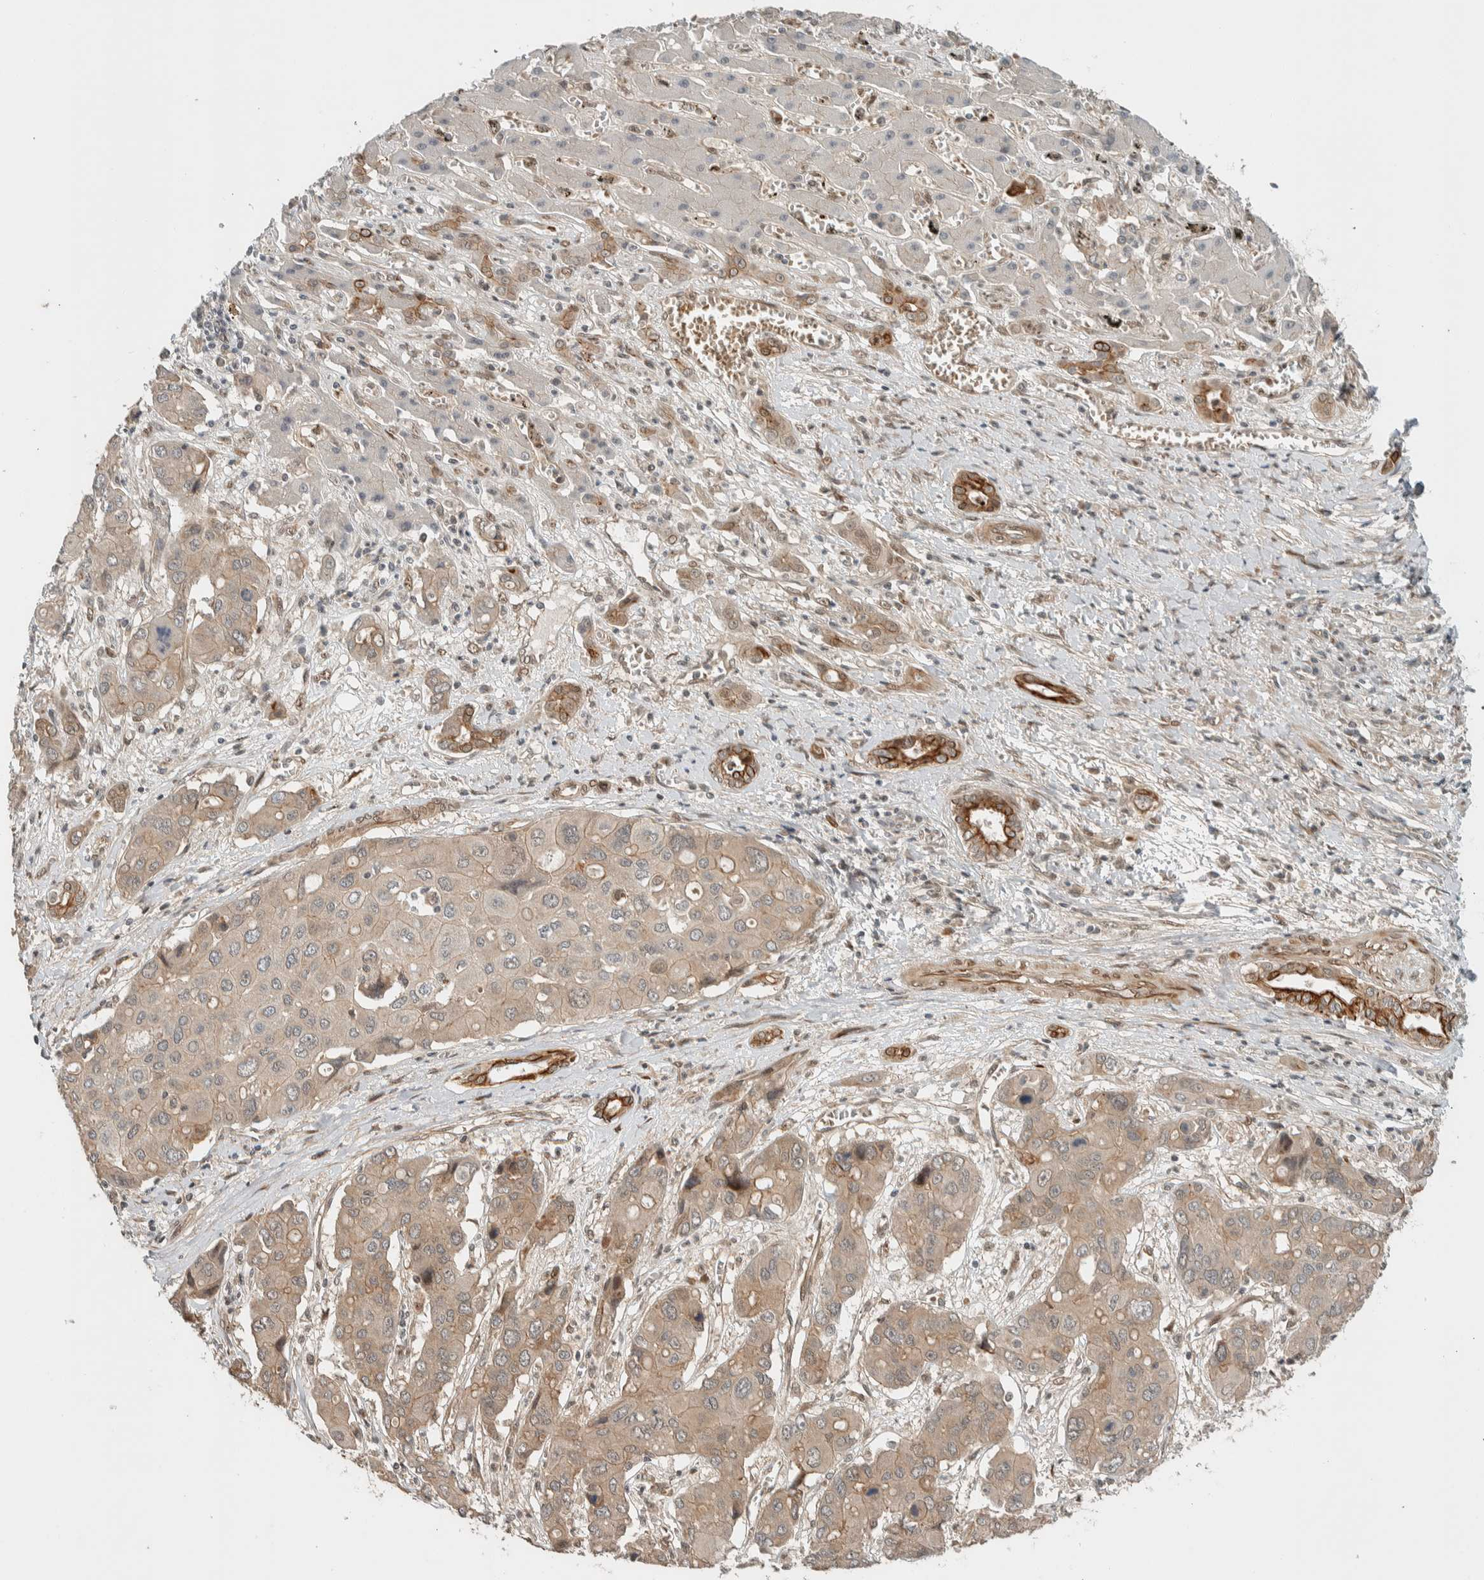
{"staining": {"intensity": "weak", "quantity": ">75%", "location": "cytoplasmic/membranous"}, "tissue": "liver cancer", "cell_type": "Tumor cells", "image_type": "cancer", "snomed": [{"axis": "morphology", "description": "Cholangiocarcinoma"}, {"axis": "topography", "description": "Liver"}], "caption": "Weak cytoplasmic/membranous positivity is appreciated in about >75% of tumor cells in liver cholangiocarcinoma.", "gene": "STXBP4", "patient": {"sex": "male", "age": 67}}